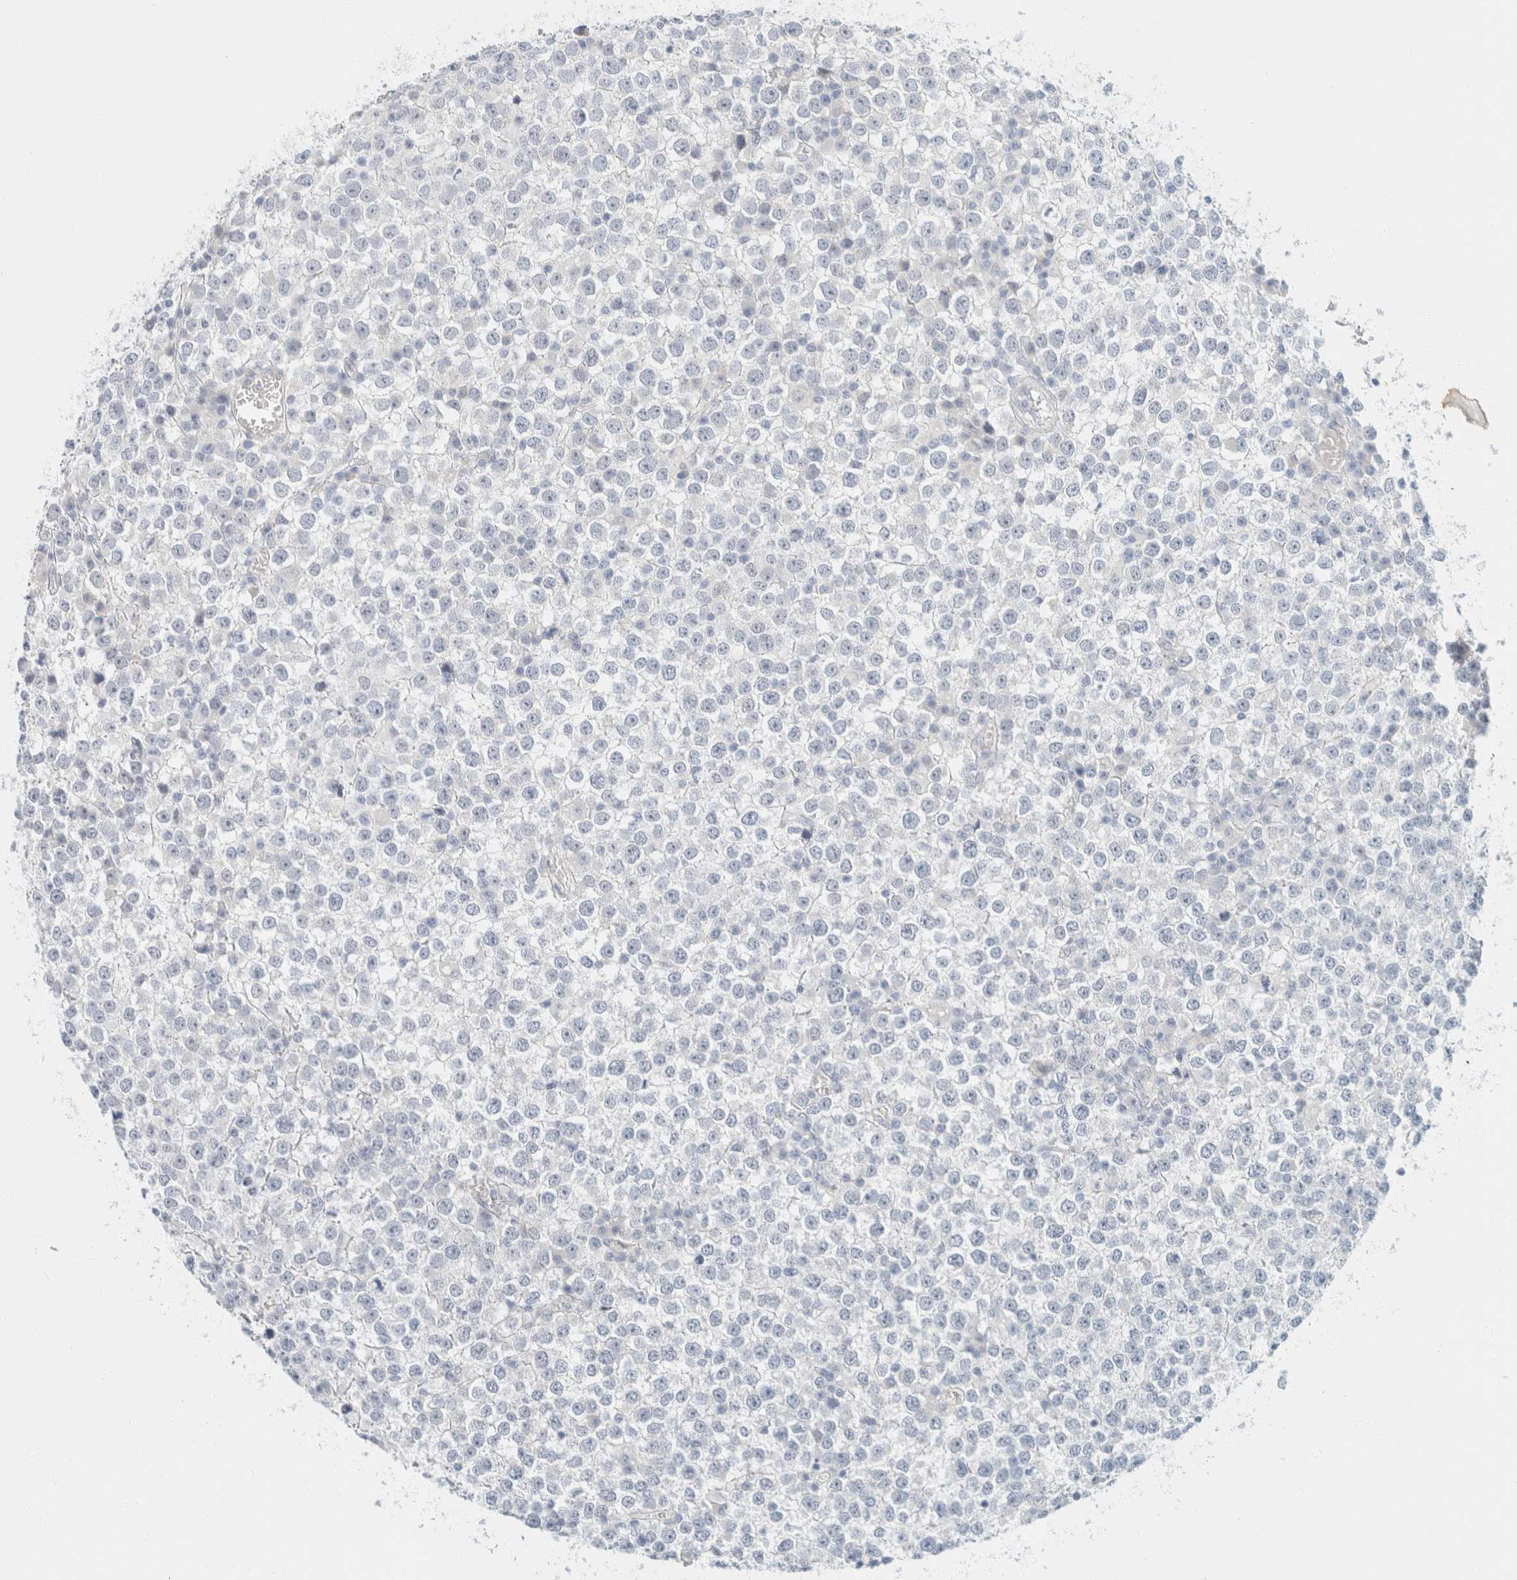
{"staining": {"intensity": "negative", "quantity": "none", "location": "none"}, "tissue": "testis cancer", "cell_type": "Tumor cells", "image_type": "cancer", "snomed": [{"axis": "morphology", "description": "Seminoma, NOS"}, {"axis": "topography", "description": "Testis"}], "caption": "DAB (3,3'-diaminobenzidine) immunohistochemical staining of human testis cancer (seminoma) demonstrates no significant positivity in tumor cells. (Immunohistochemistry, brightfield microscopy, high magnification).", "gene": "KRT20", "patient": {"sex": "male", "age": 65}}